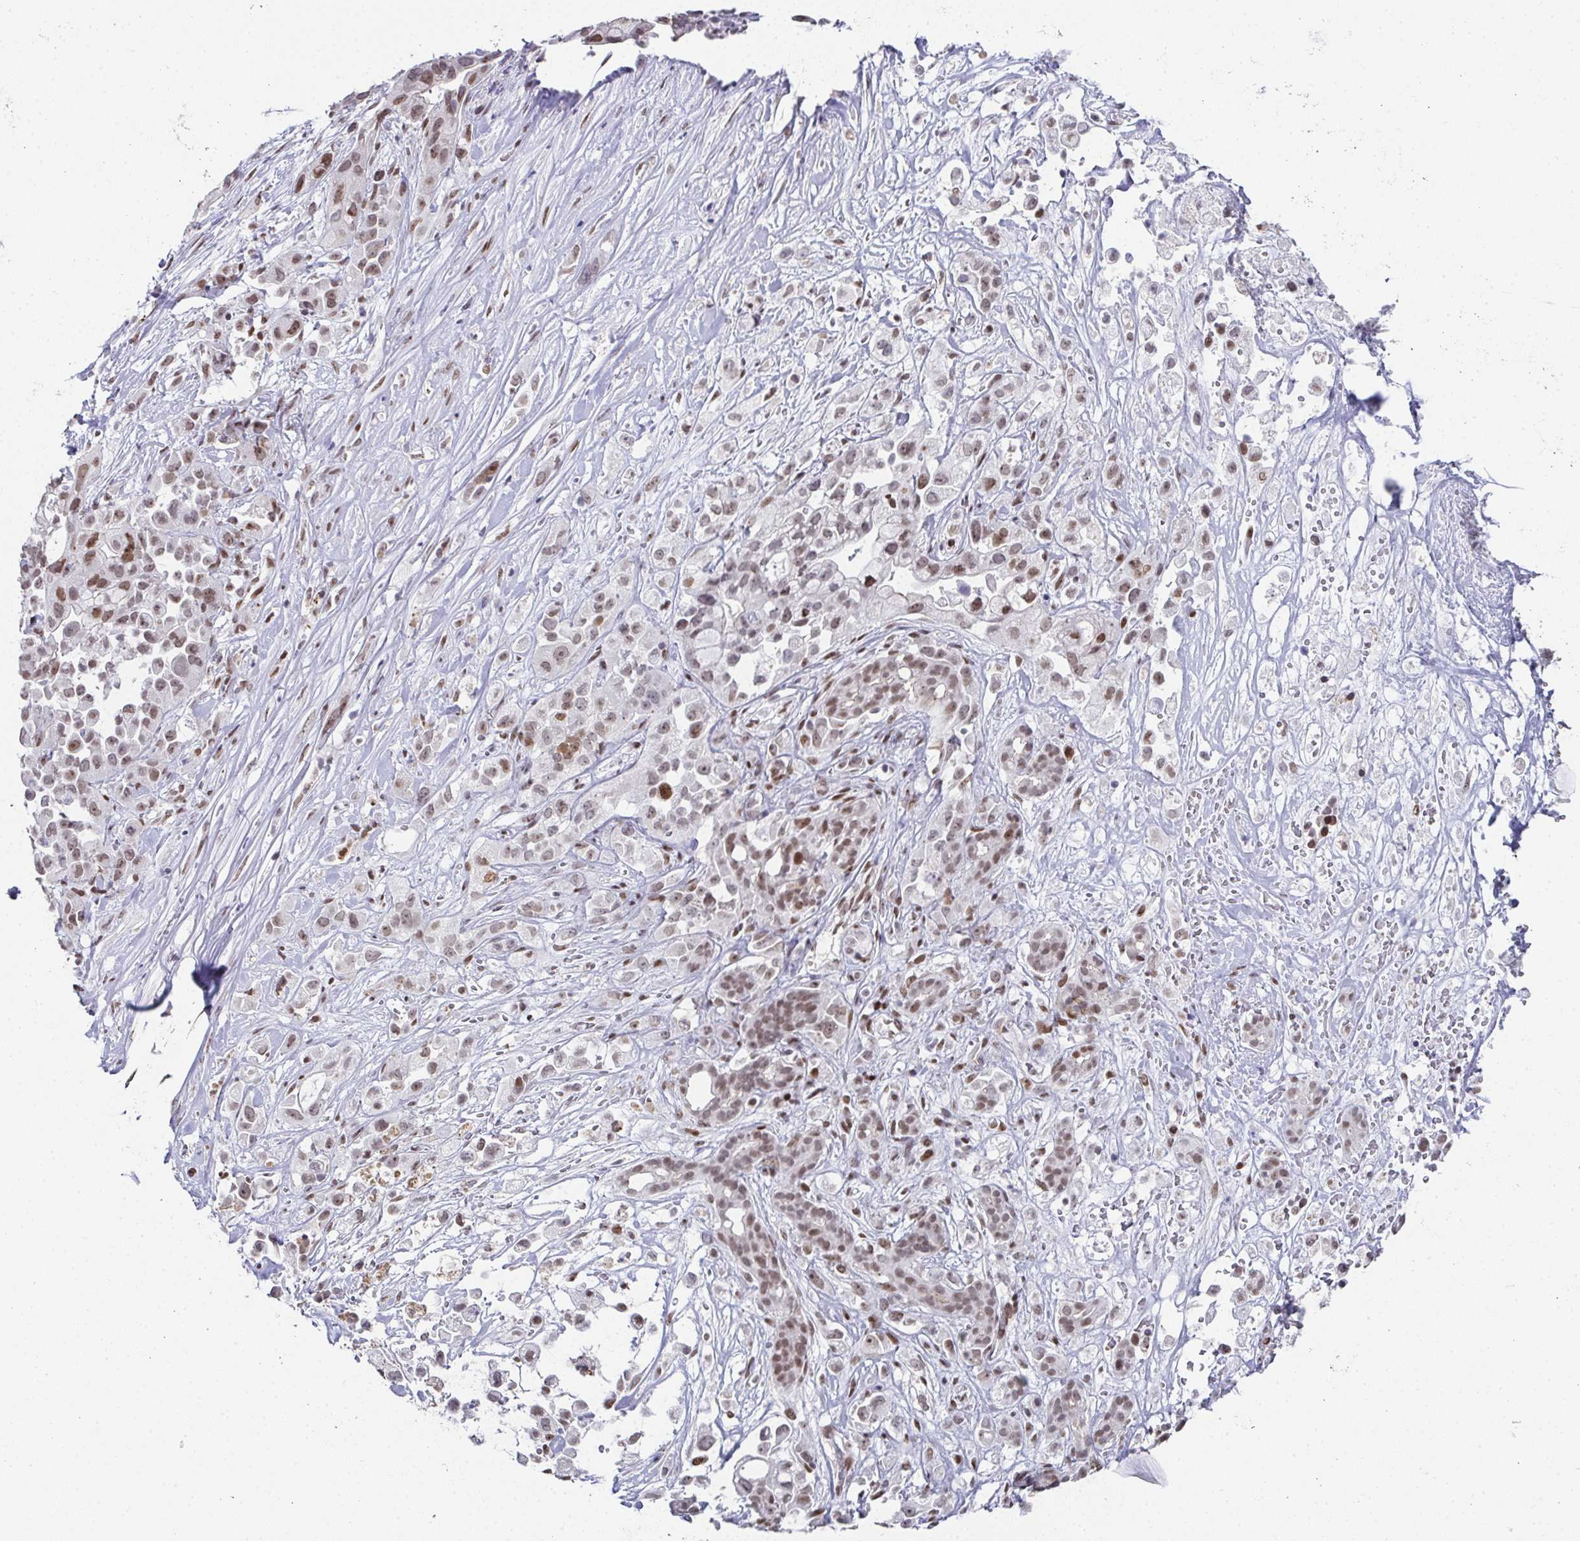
{"staining": {"intensity": "moderate", "quantity": "25%-75%", "location": "nuclear"}, "tissue": "pancreatic cancer", "cell_type": "Tumor cells", "image_type": "cancer", "snomed": [{"axis": "morphology", "description": "Adenocarcinoma, NOS"}, {"axis": "topography", "description": "Pancreas"}], "caption": "Moderate nuclear positivity is identified in about 25%-75% of tumor cells in pancreatic adenocarcinoma.", "gene": "RB1", "patient": {"sex": "male", "age": 44}}